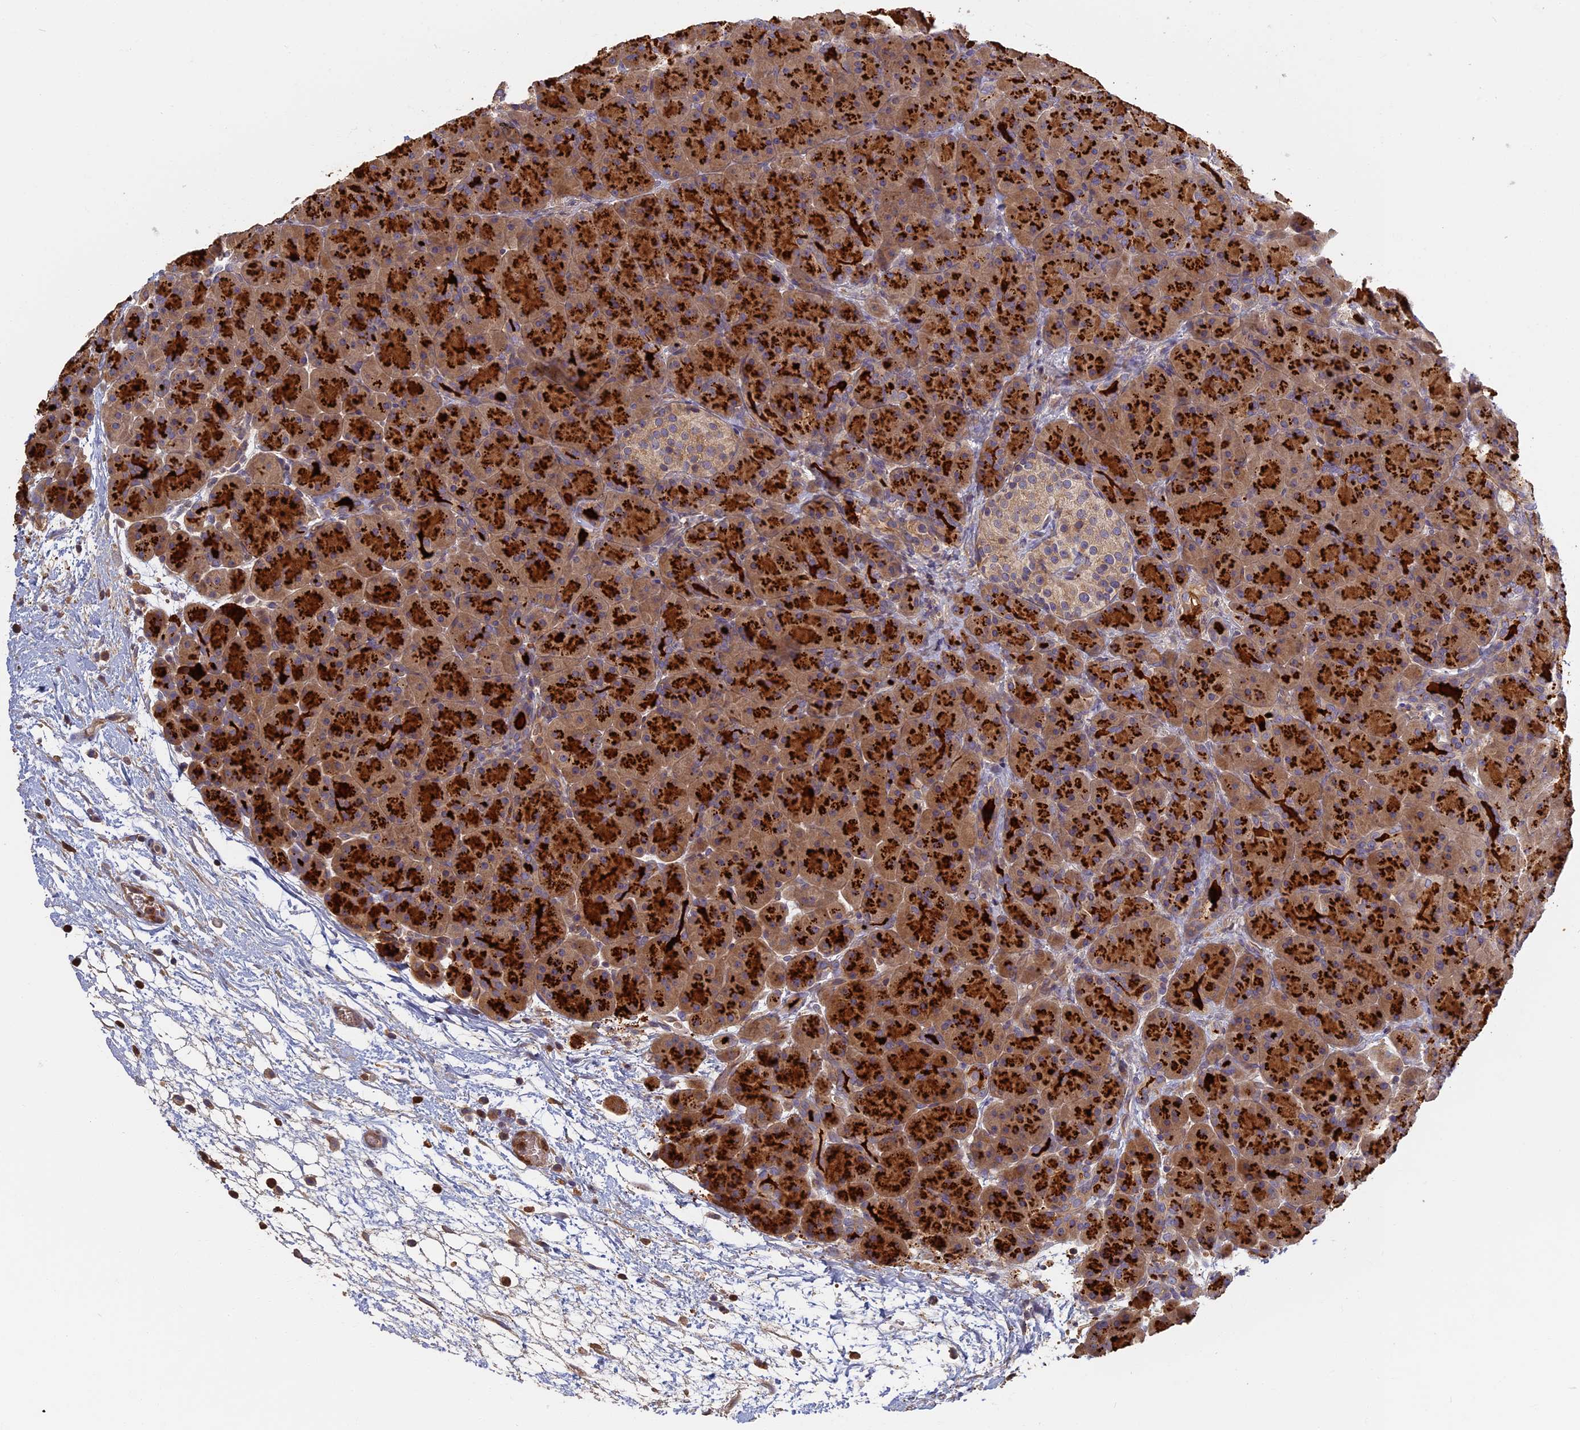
{"staining": {"intensity": "strong", "quantity": ">75%", "location": "cytoplasmic/membranous"}, "tissue": "pancreas", "cell_type": "Exocrine glandular cells", "image_type": "normal", "snomed": [{"axis": "morphology", "description": "Normal tissue, NOS"}, {"axis": "topography", "description": "Pancreas"}], "caption": "IHC image of benign human pancreas stained for a protein (brown), which displays high levels of strong cytoplasmic/membranous expression in approximately >75% of exocrine glandular cells.", "gene": "AP4E1", "patient": {"sex": "male", "age": 66}}